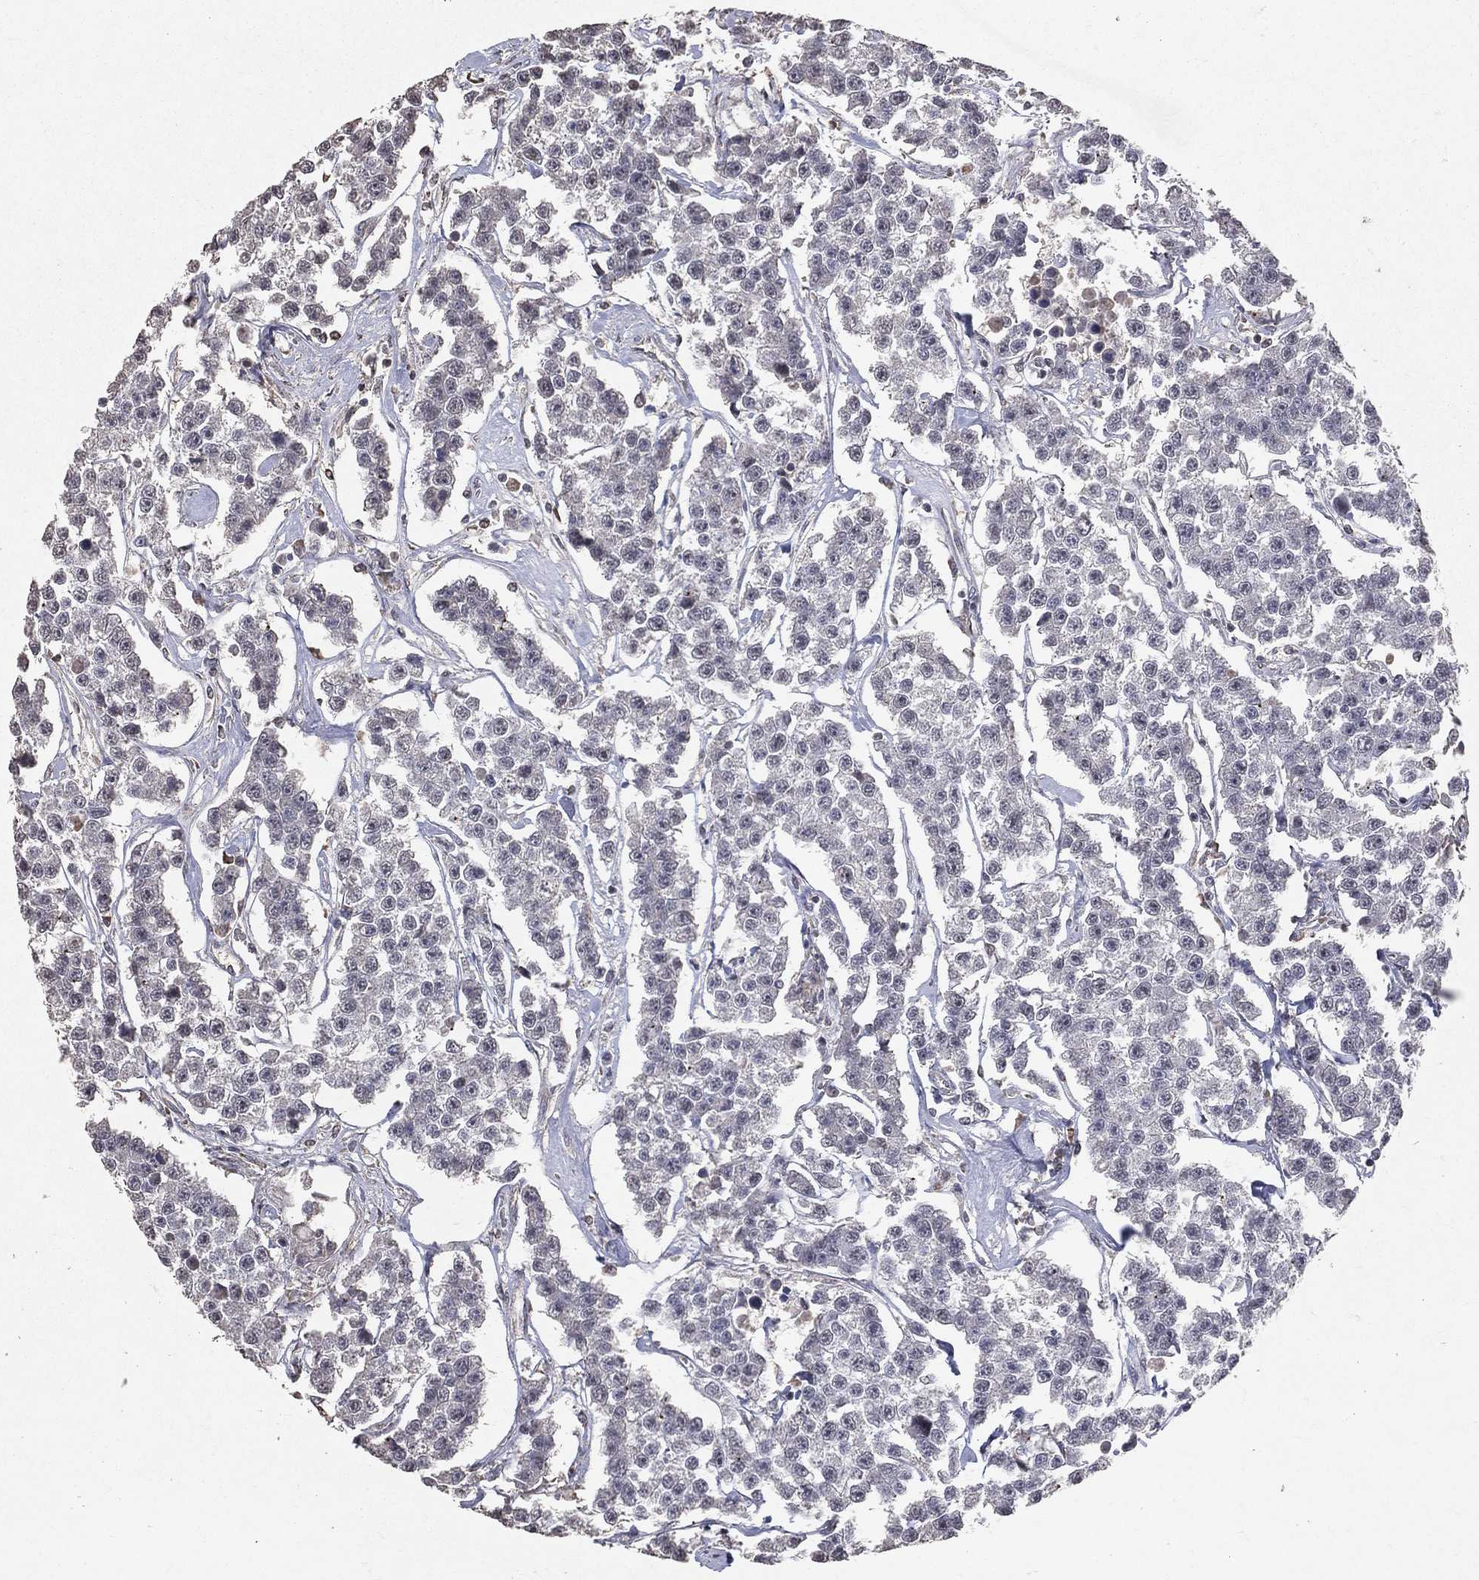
{"staining": {"intensity": "negative", "quantity": "none", "location": "none"}, "tissue": "testis cancer", "cell_type": "Tumor cells", "image_type": "cancer", "snomed": [{"axis": "morphology", "description": "Seminoma, NOS"}, {"axis": "topography", "description": "Testis"}], "caption": "Immunohistochemistry (IHC) photomicrograph of testis cancer (seminoma) stained for a protein (brown), which demonstrates no staining in tumor cells.", "gene": "LY6K", "patient": {"sex": "male", "age": 59}}